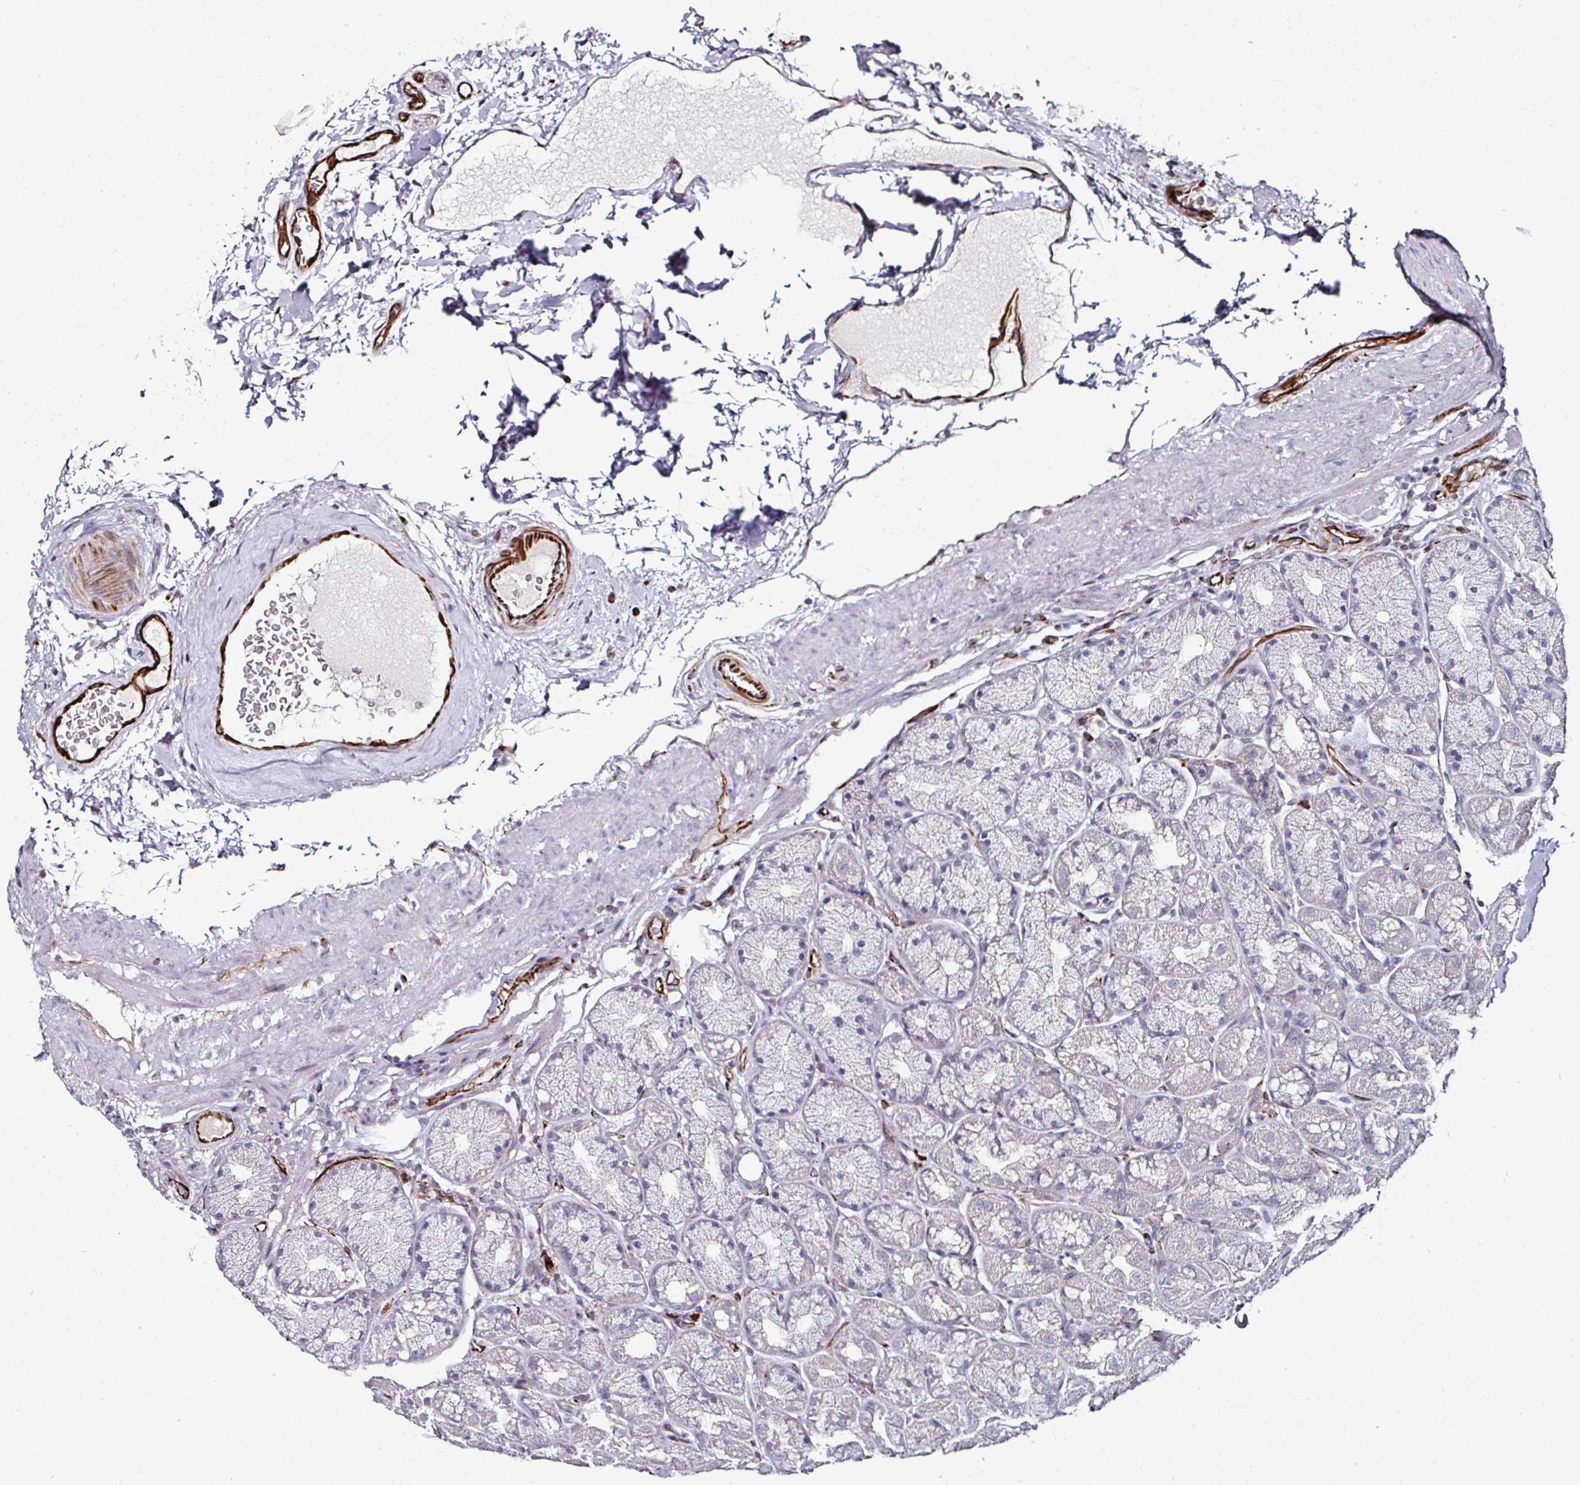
{"staining": {"intensity": "negative", "quantity": "none", "location": "none"}, "tissue": "stomach", "cell_type": "Glandular cells", "image_type": "normal", "snomed": [{"axis": "morphology", "description": "Normal tissue, NOS"}, {"axis": "topography", "description": "Stomach, lower"}], "caption": "Glandular cells show no significant protein positivity in unremarkable stomach. (Brightfield microscopy of DAB immunohistochemistry at high magnification).", "gene": "TMPRSS9", "patient": {"sex": "male", "age": 67}}